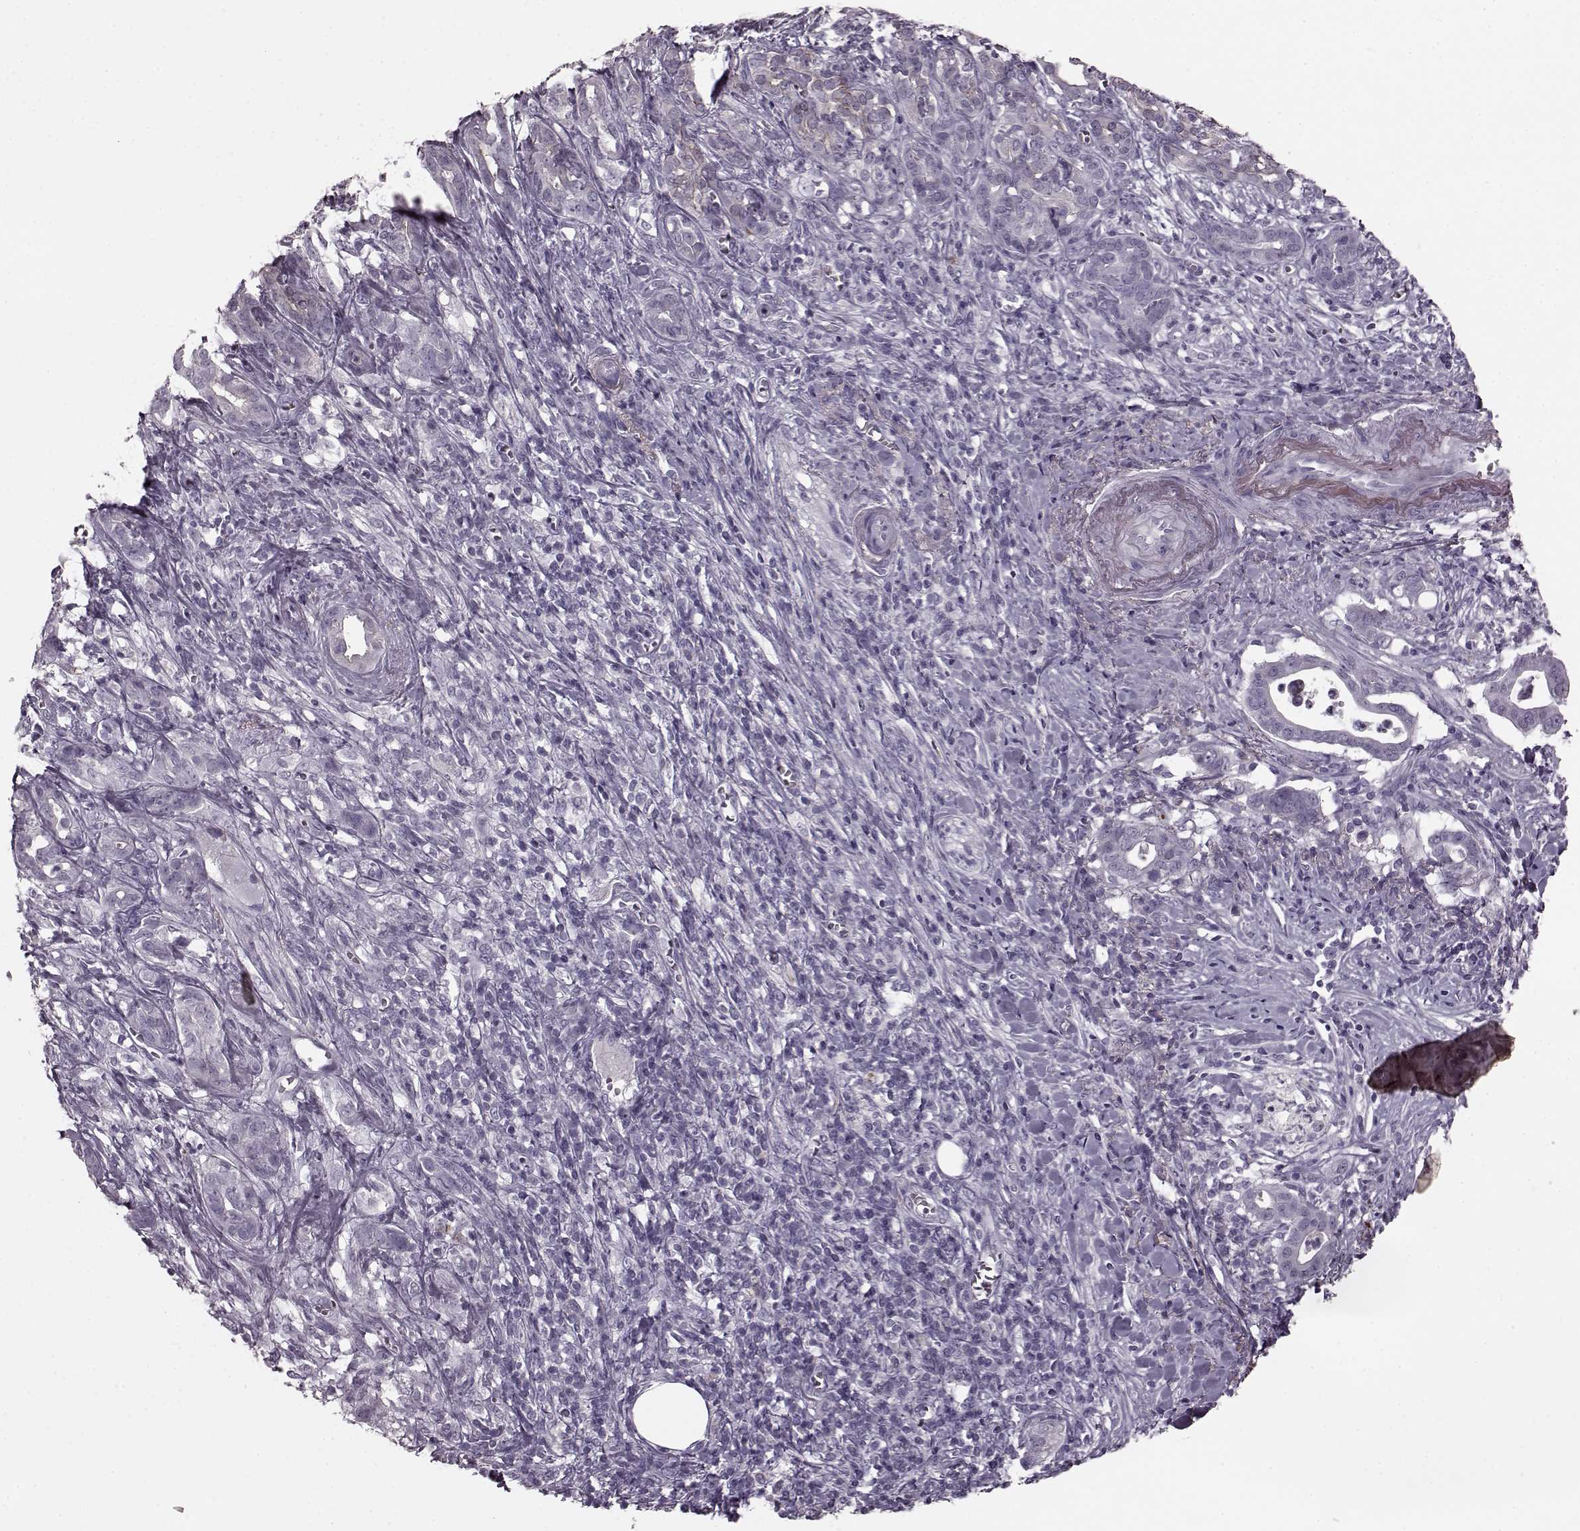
{"staining": {"intensity": "negative", "quantity": "none", "location": "none"}, "tissue": "pancreatic cancer", "cell_type": "Tumor cells", "image_type": "cancer", "snomed": [{"axis": "morphology", "description": "Adenocarcinoma, NOS"}, {"axis": "topography", "description": "Pancreas"}], "caption": "An image of pancreatic adenocarcinoma stained for a protein demonstrates no brown staining in tumor cells.", "gene": "CST7", "patient": {"sex": "male", "age": 61}}